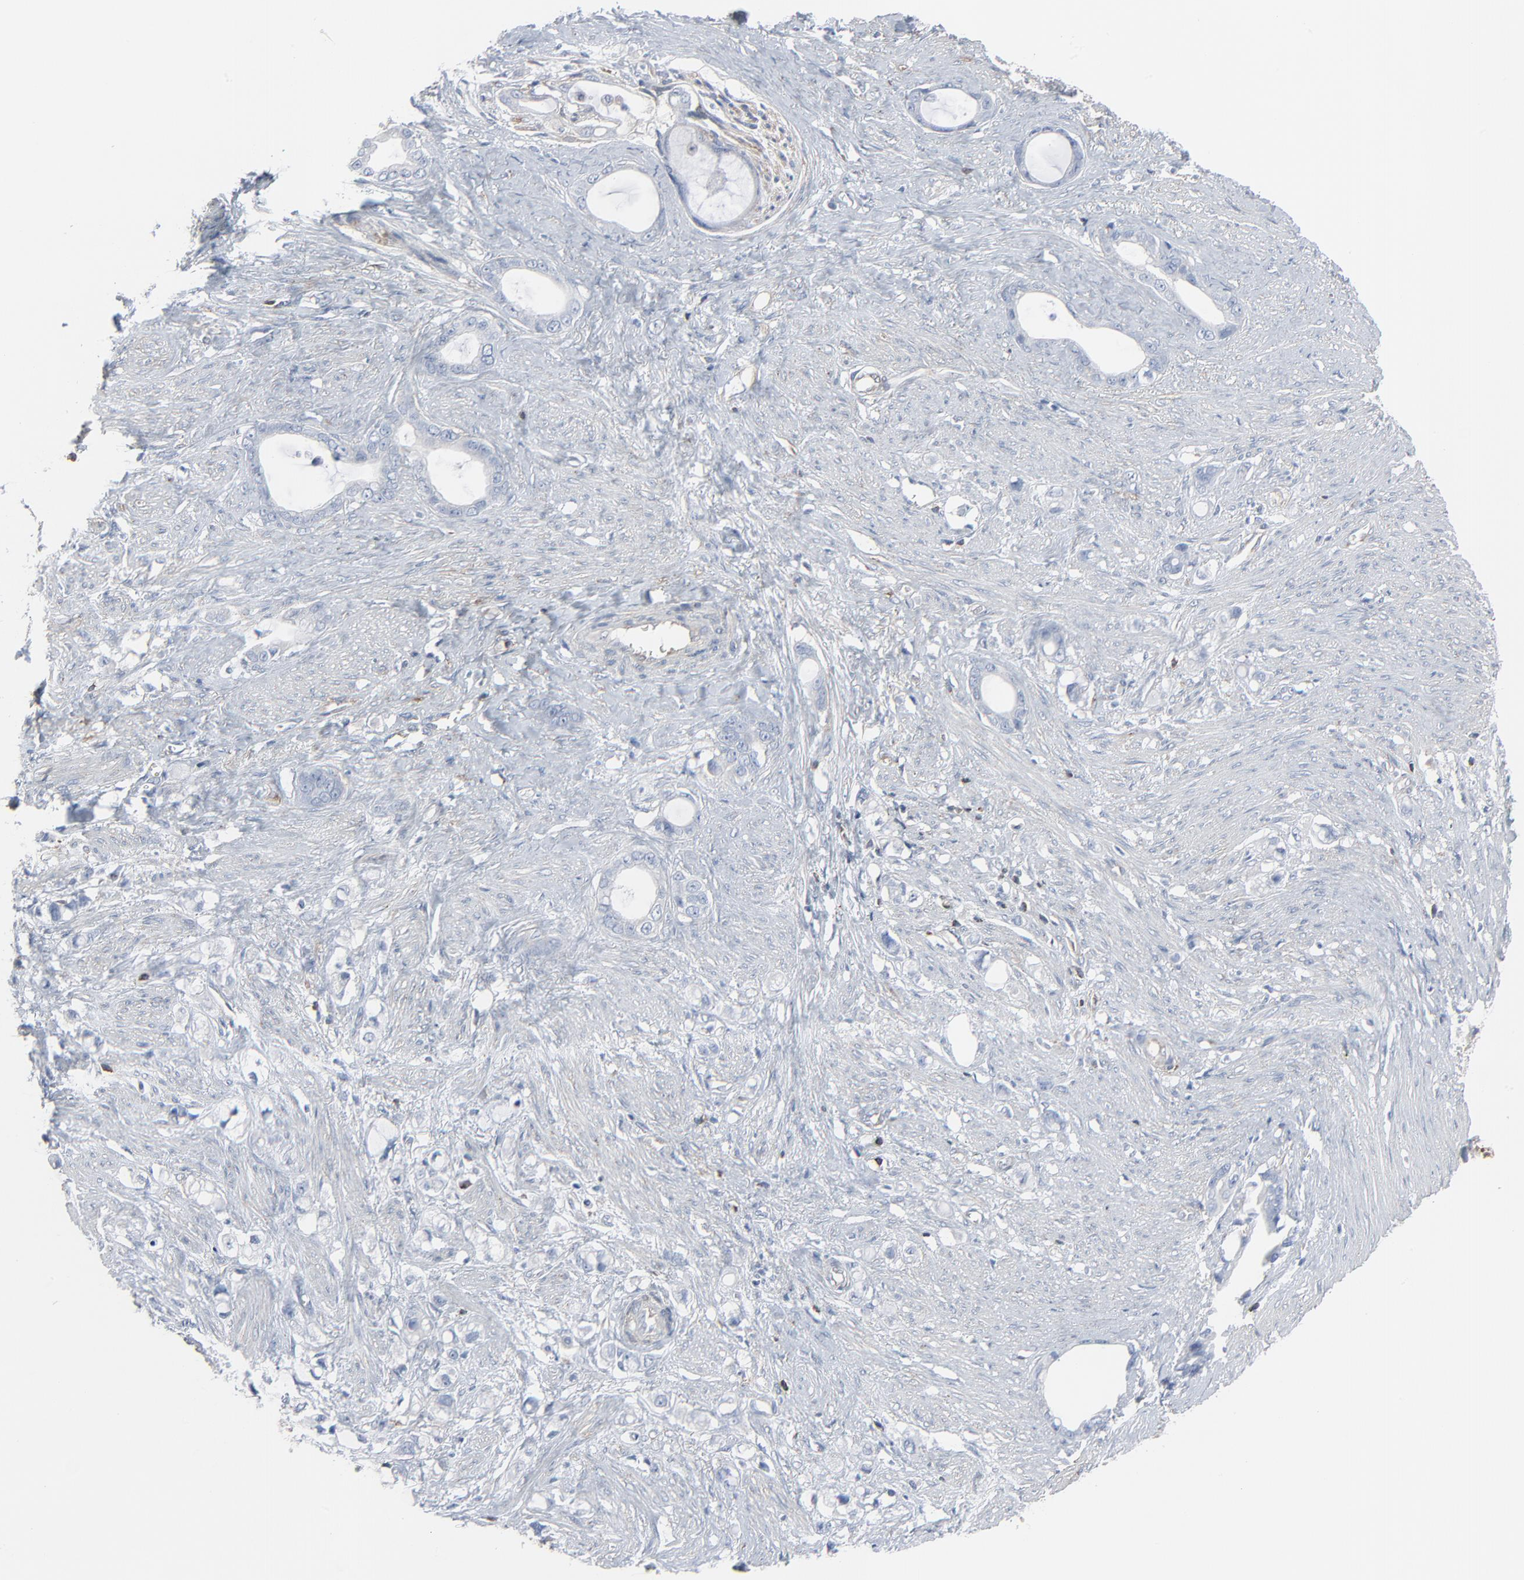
{"staining": {"intensity": "negative", "quantity": "none", "location": "none"}, "tissue": "stomach cancer", "cell_type": "Tumor cells", "image_type": "cancer", "snomed": [{"axis": "morphology", "description": "Adenocarcinoma, NOS"}, {"axis": "topography", "description": "Stomach"}], "caption": "A high-resolution photomicrograph shows IHC staining of adenocarcinoma (stomach), which displays no significant staining in tumor cells.", "gene": "OPTN", "patient": {"sex": "female", "age": 75}}